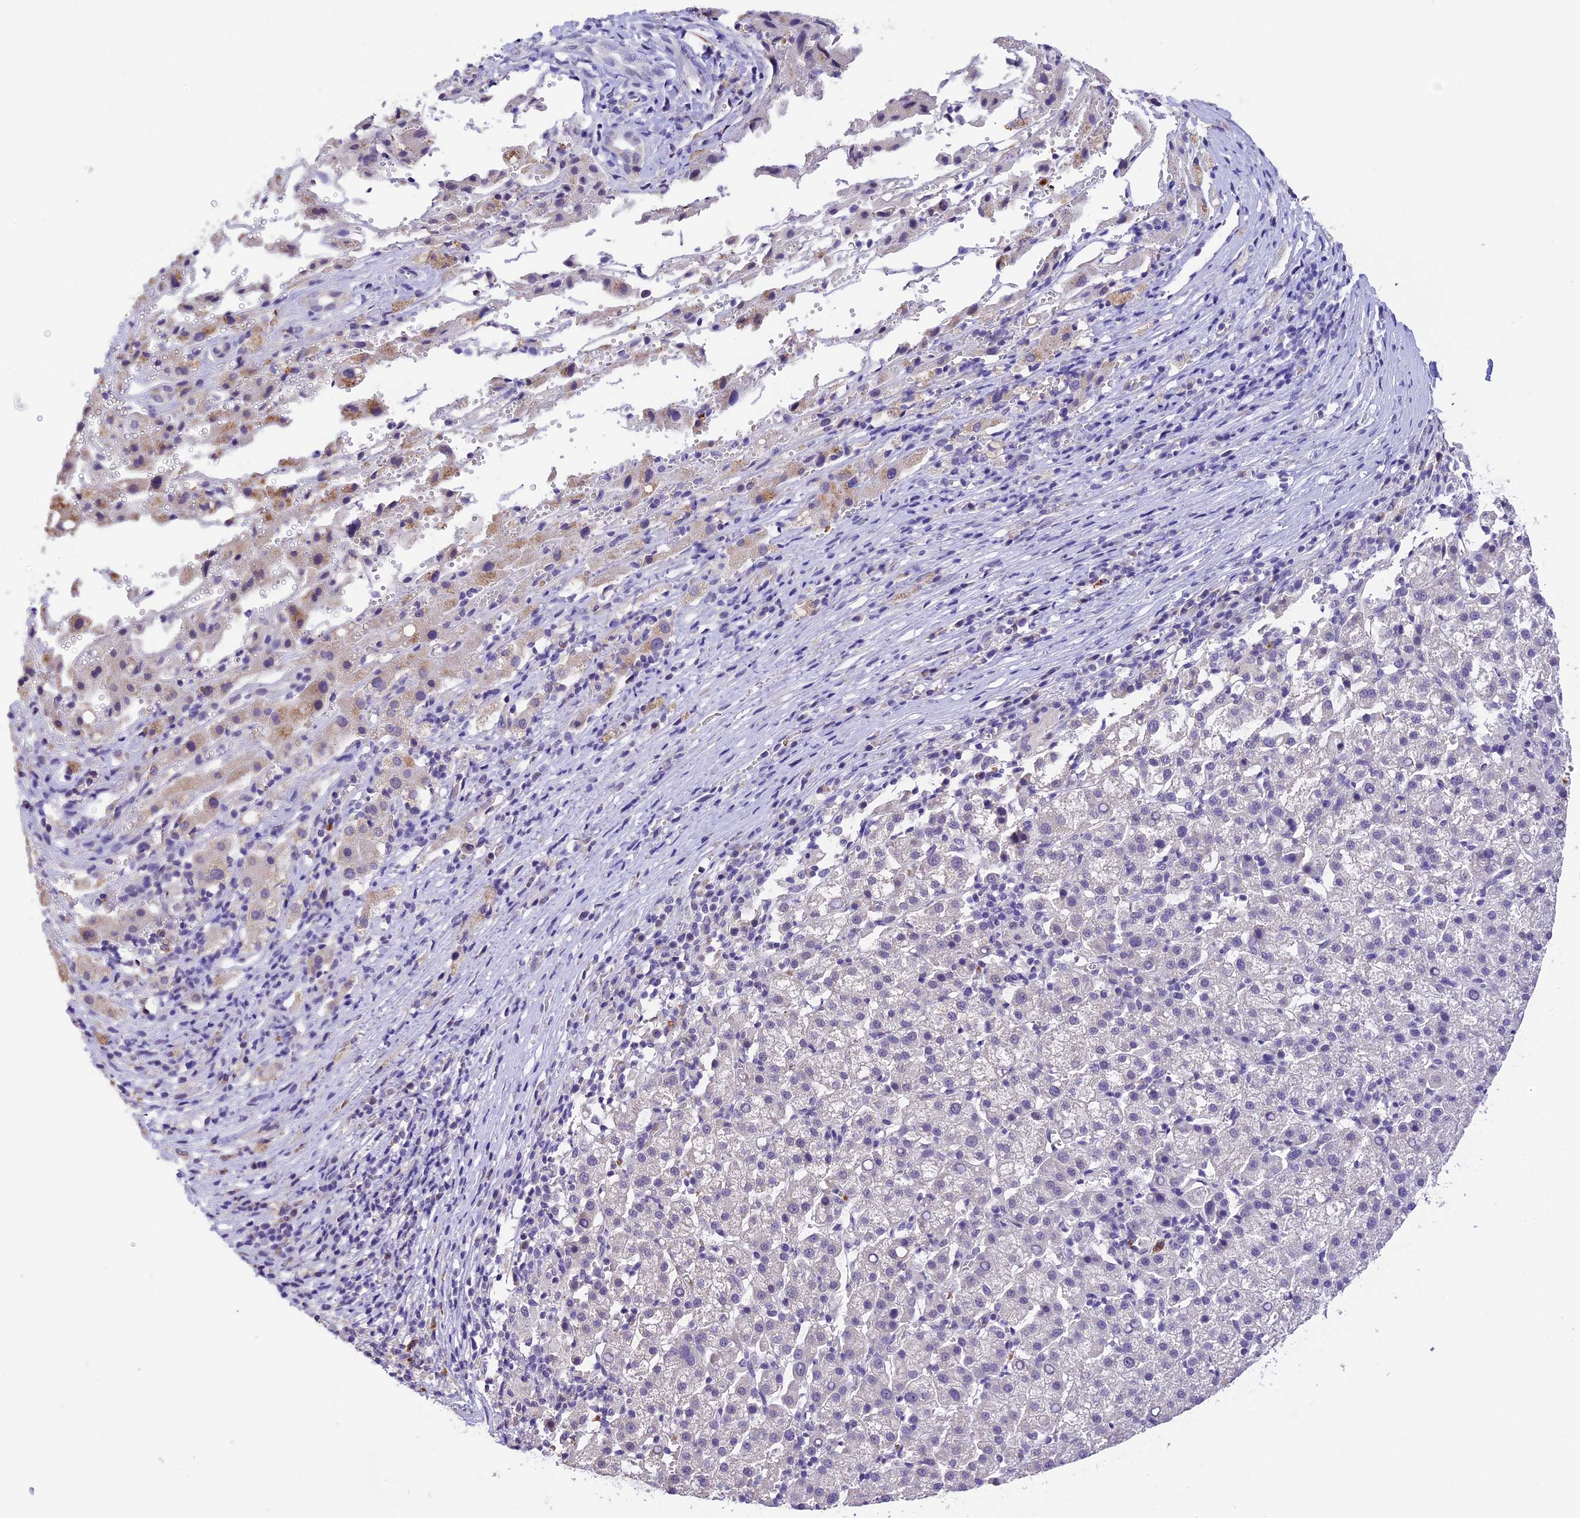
{"staining": {"intensity": "negative", "quantity": "none", "location": "none"}, "tissue": "liver cancer", "cell_type": "Tumor cells", "image_type": "cancer", "snomed": [{"axis": "morphology", "description": "Carcinoma, Hepatocellular, NOS"}, {"axis": "topography", "description": "Liver"}], "caption": "Image shows no significant protein expression in tumor cells of liver cancer (hepatocellular carcinoma).", "gene": "AHSP", "patient": {"sex": "female", "age": 58}}